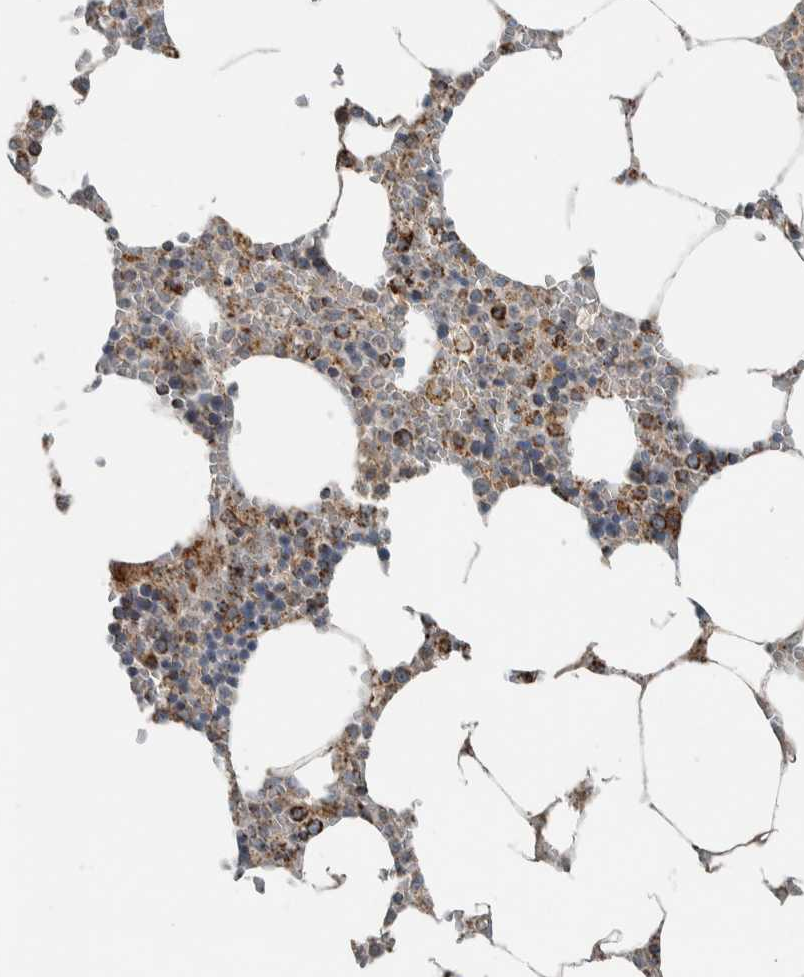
{"staining": {"intensity": "moderate", "quantity": ">75%", "location": "cytoplasmic/membranous"}, "tissue": "bone marrow", "cell_type": "Hematopoietic cells", "image_type": "normal", "snomed": [{"axis": "morphology", "description": "Normal tissue, NOS"}, {"axis": "topography", "description": "Bone marrow"}], "caption": "Immunohistochemical staining of normal bone marrow shows moderate cytoplasmic/membranous protein expression in approximately >75% of hematopoietic cells. The protein is stained brown, and the nuclei are stained in blue (DAB (3,3'-diaminobenzidine) IHC with brightfield microscopy, high magnification).", "gene": "CNTROB", "patient": {"sex": "male", "age": 70}}